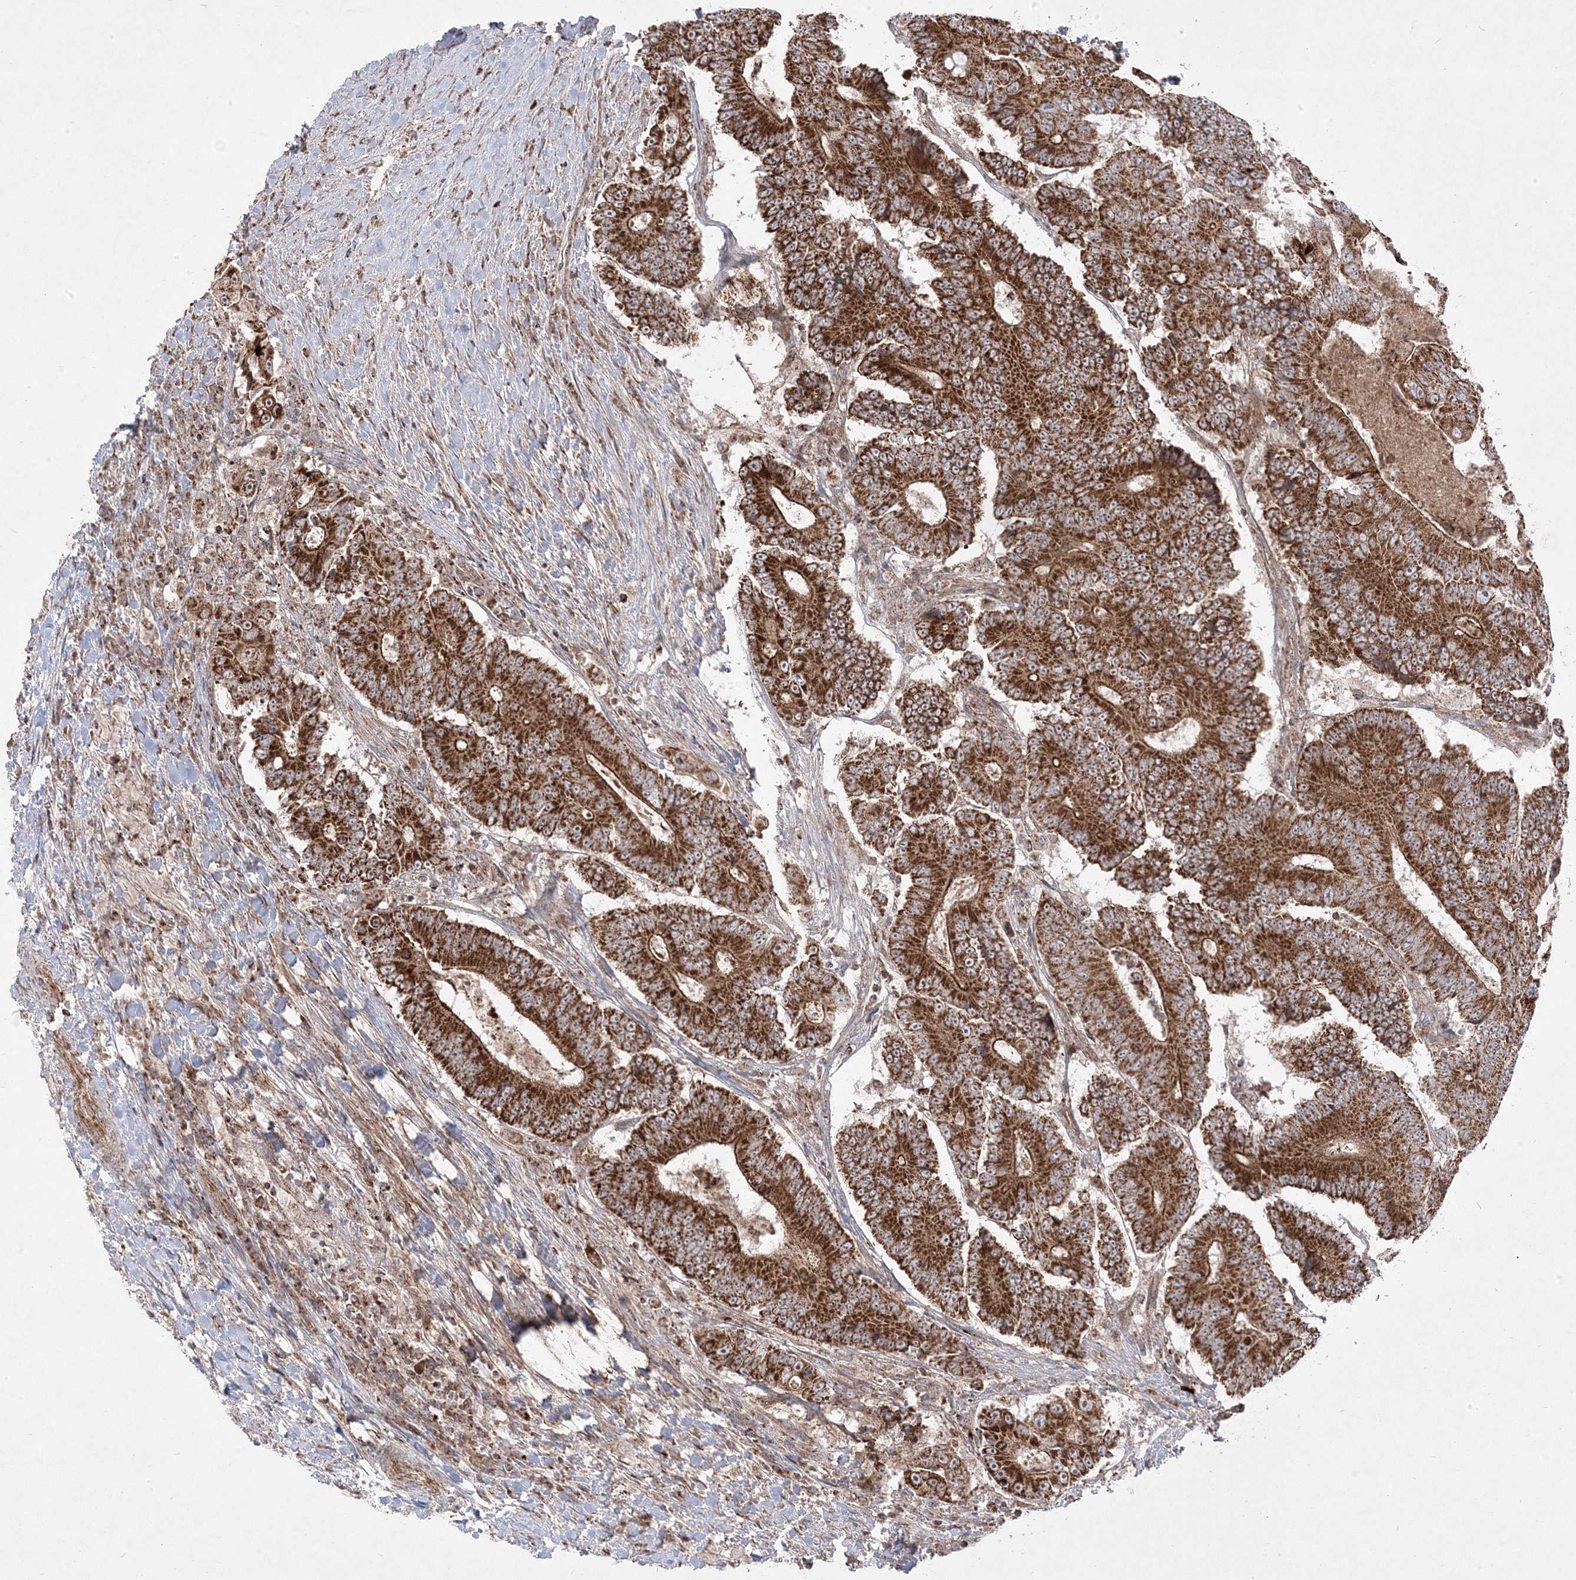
{"staining": {"intensity": "strong", "quantity": ">75%", "location": "cytoplasmic/membranous"}, "tissue": "colorectal cancer", "cell_type": "Tumor cells", "image_type": "cancer", "snomed": [{"axis": "morphology", "description": "Adenocarcinoma, NOS"}, {"axis": "topography", "description": "Colon"}], "caption": "A brown stain shows strong cytoplasmic/membranous staining of a protein in colorectal cancer (adenocarcinoma) tumor cells.", "gene": "CLUAP1", "patient": {"sex": "male", "age": 83}}